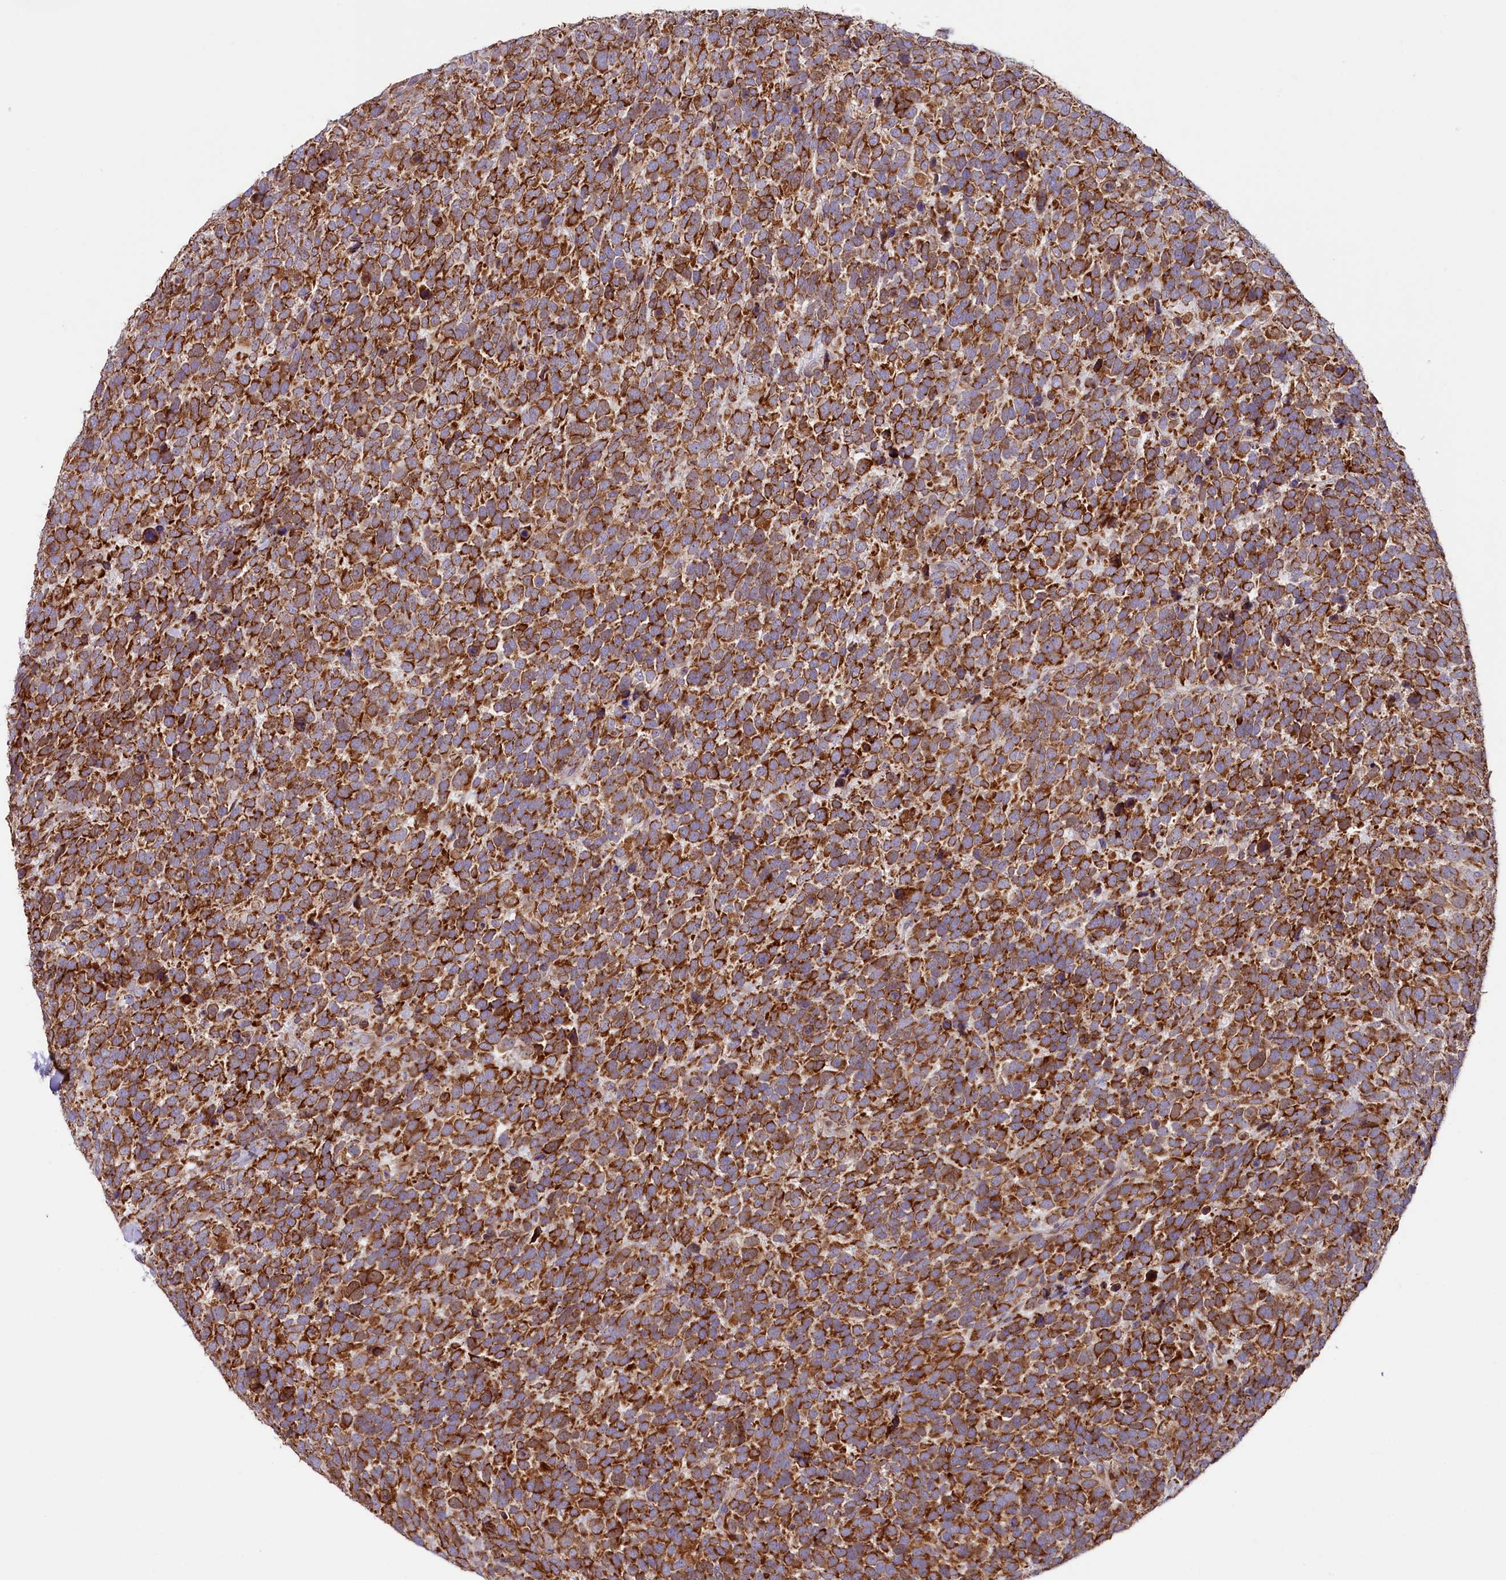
{"staining": {"intensity": "strong", "quantity": ">75%", "location": "cytoplasmic/membranous"}, "tissue": "urothelial cancer", "cell_type": "Tumor cells", "image_type": "cancer", "snomed": [{"axis": "morphology", "description": "Urothelial carcinoma, High grade"}, {"axis": "topography", "description": "Urinary bladder"}], "caption": "An immunohistochemistry photomicrograph of tumor tissue is shown. Protein staining in brown shows strong cytoplasmic/membranous positivity in urothelial cancer within tumor cells.", "gene": "SSC5D", "patient": {"sex": "female", "age": 82}}